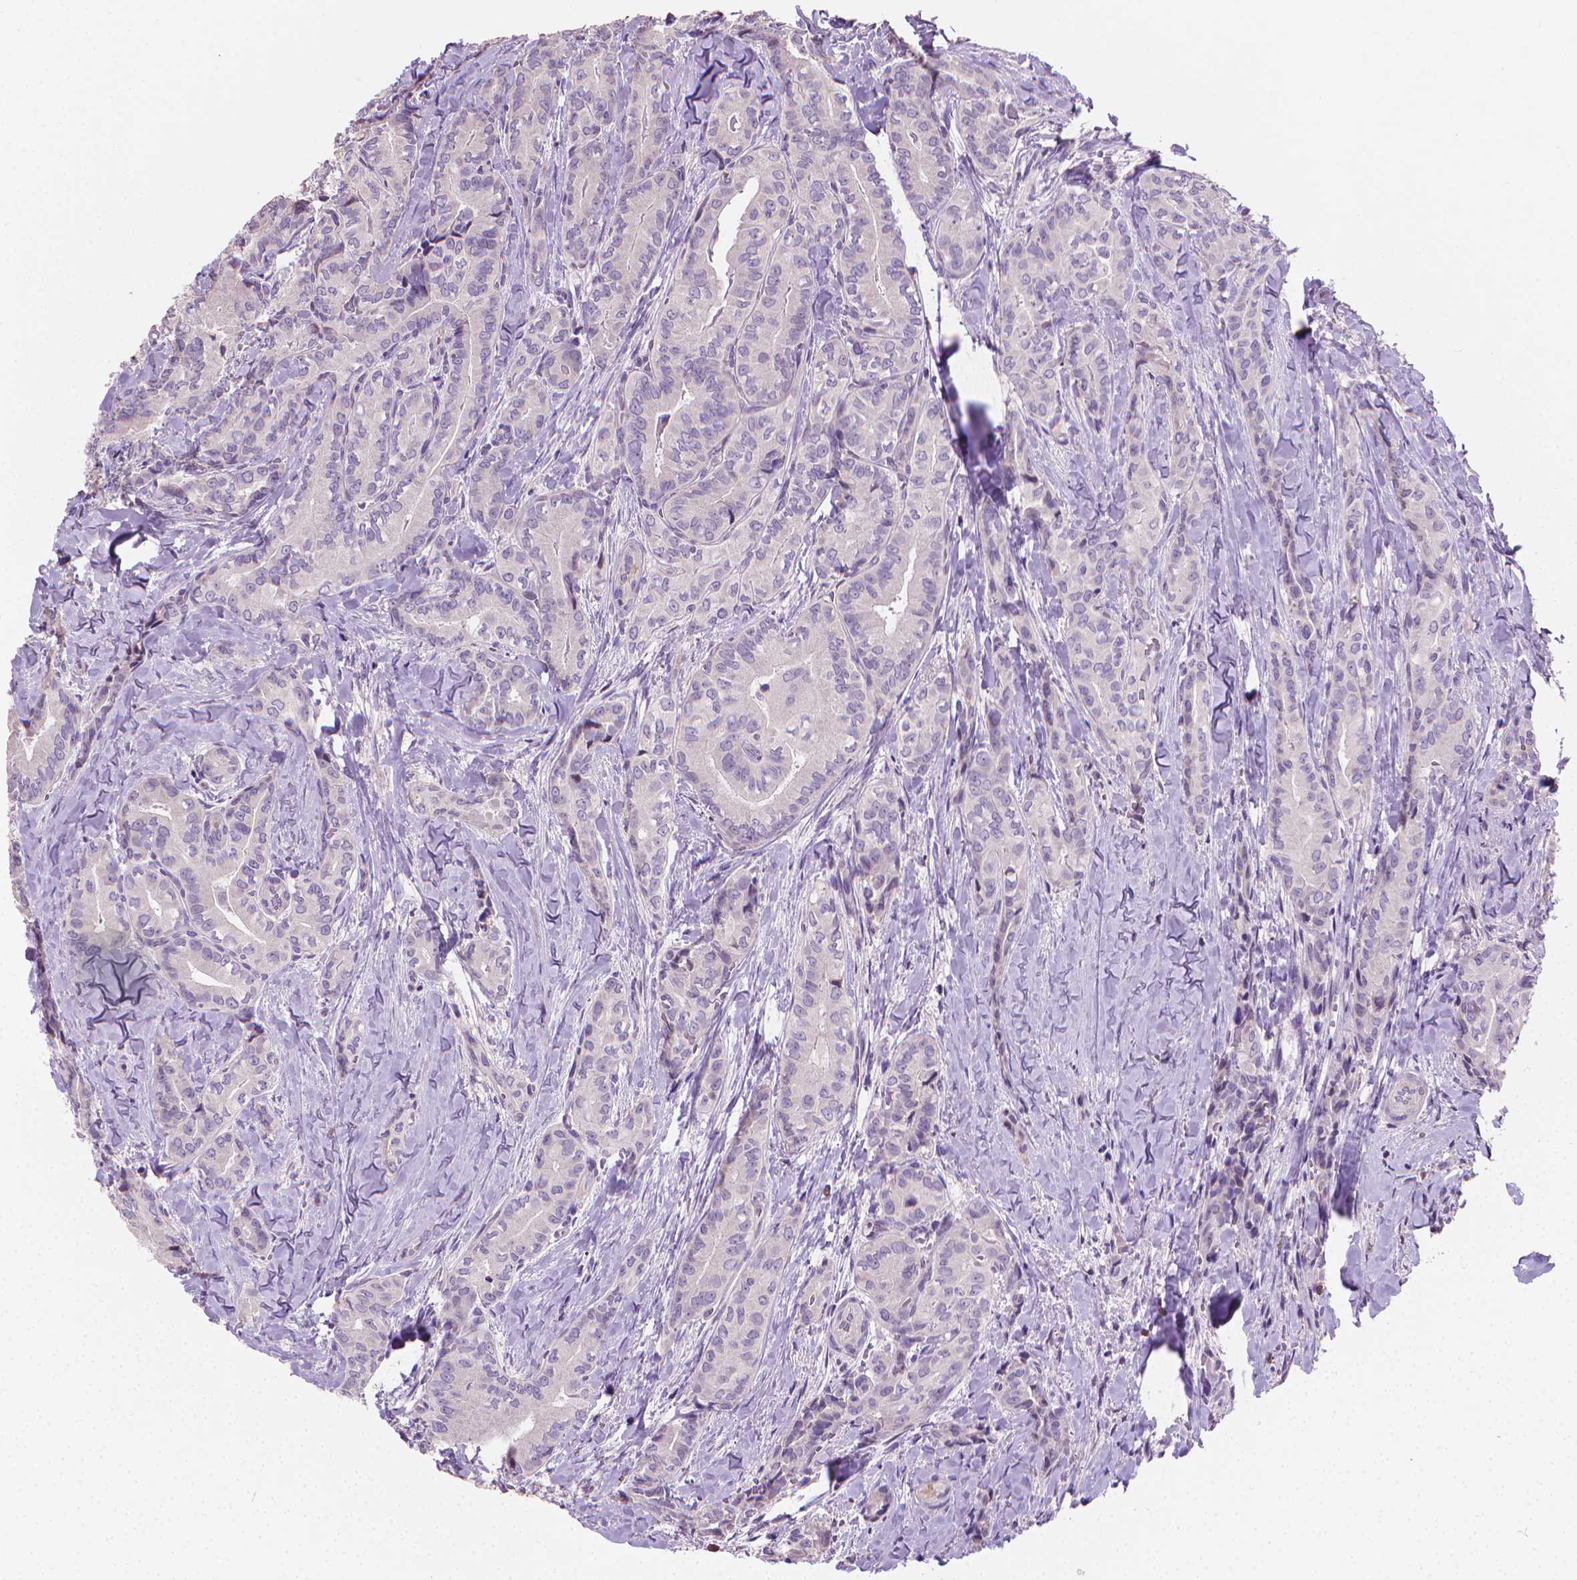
{"staining": {"intensity": "negative", "quantity": "none", "location": "none"}, "tissue": "thyroid cancer", "cell_type": "Tumor cells", "image_type": "cancer", "snomed": [{"axis": "morphology", "description": "Papillary adenocarcinoma, NOS"}, {"axis": "topography", "description": "Thyroid gland"}], "caption": "Image shows no significant protein expression in tumor cells of thyroid cancer.", "gene": "CLXN", "patient": {"sex": "male", "age": 61}}